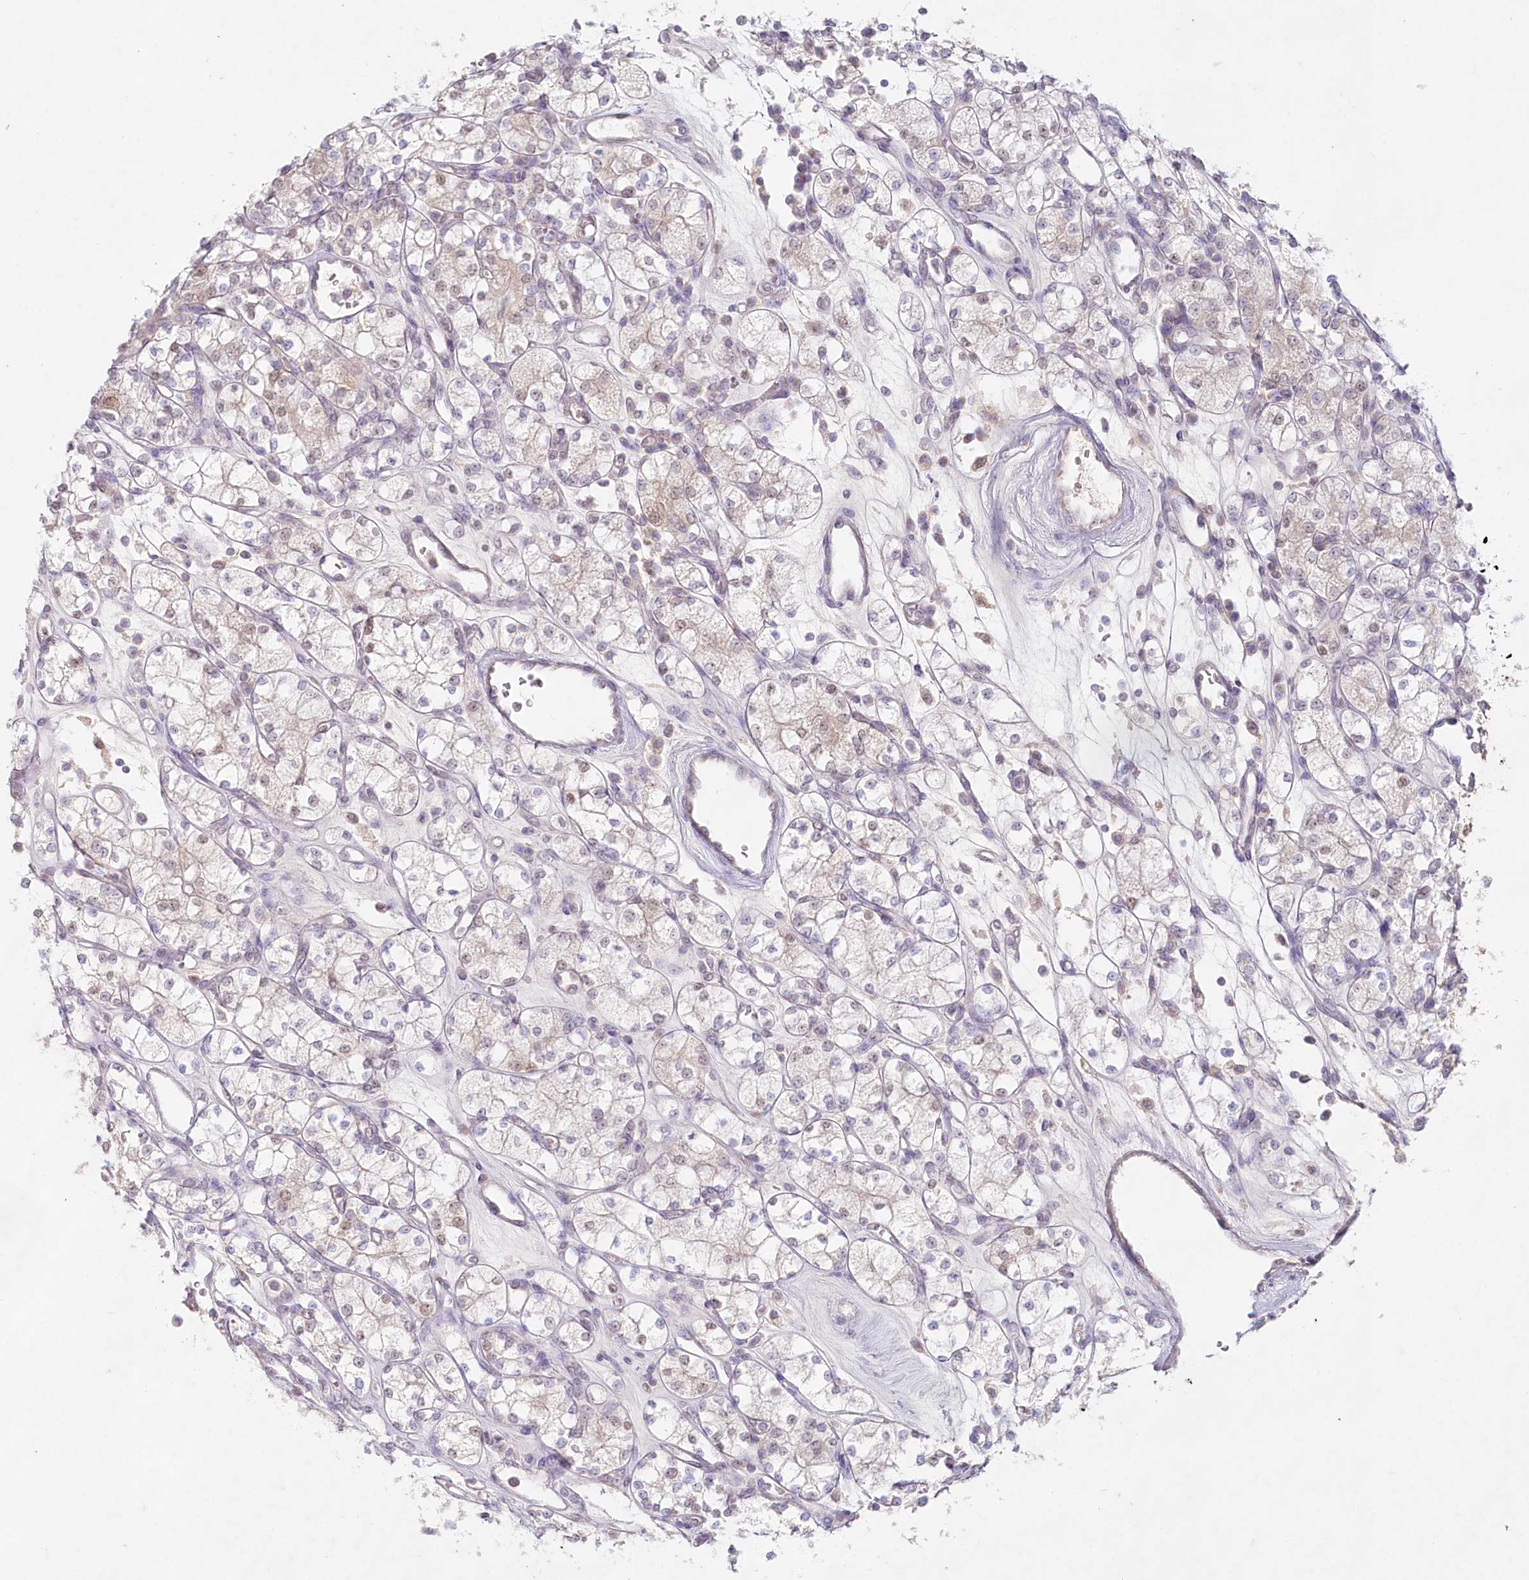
{"staining": {"intensity": "weak", "quantity": "<25%", "location": "cytoplasmic/membranous"}, "tissue": "renal cancer", "cell_type": "Tumor cells", "image_type": "cancer", "snomed": [{"axis": "morphology", "description": "Adenocarcinoma, NOS"}, {"axis": "topography", "description": "Kidney"}], "caption": "Adenocarcinoma (renal) was stained to show a protein in brown. There is no significant positivity in tumor cells.", "gene": "PSAPL1", "patient": {"sex": "male", "age": 77}}